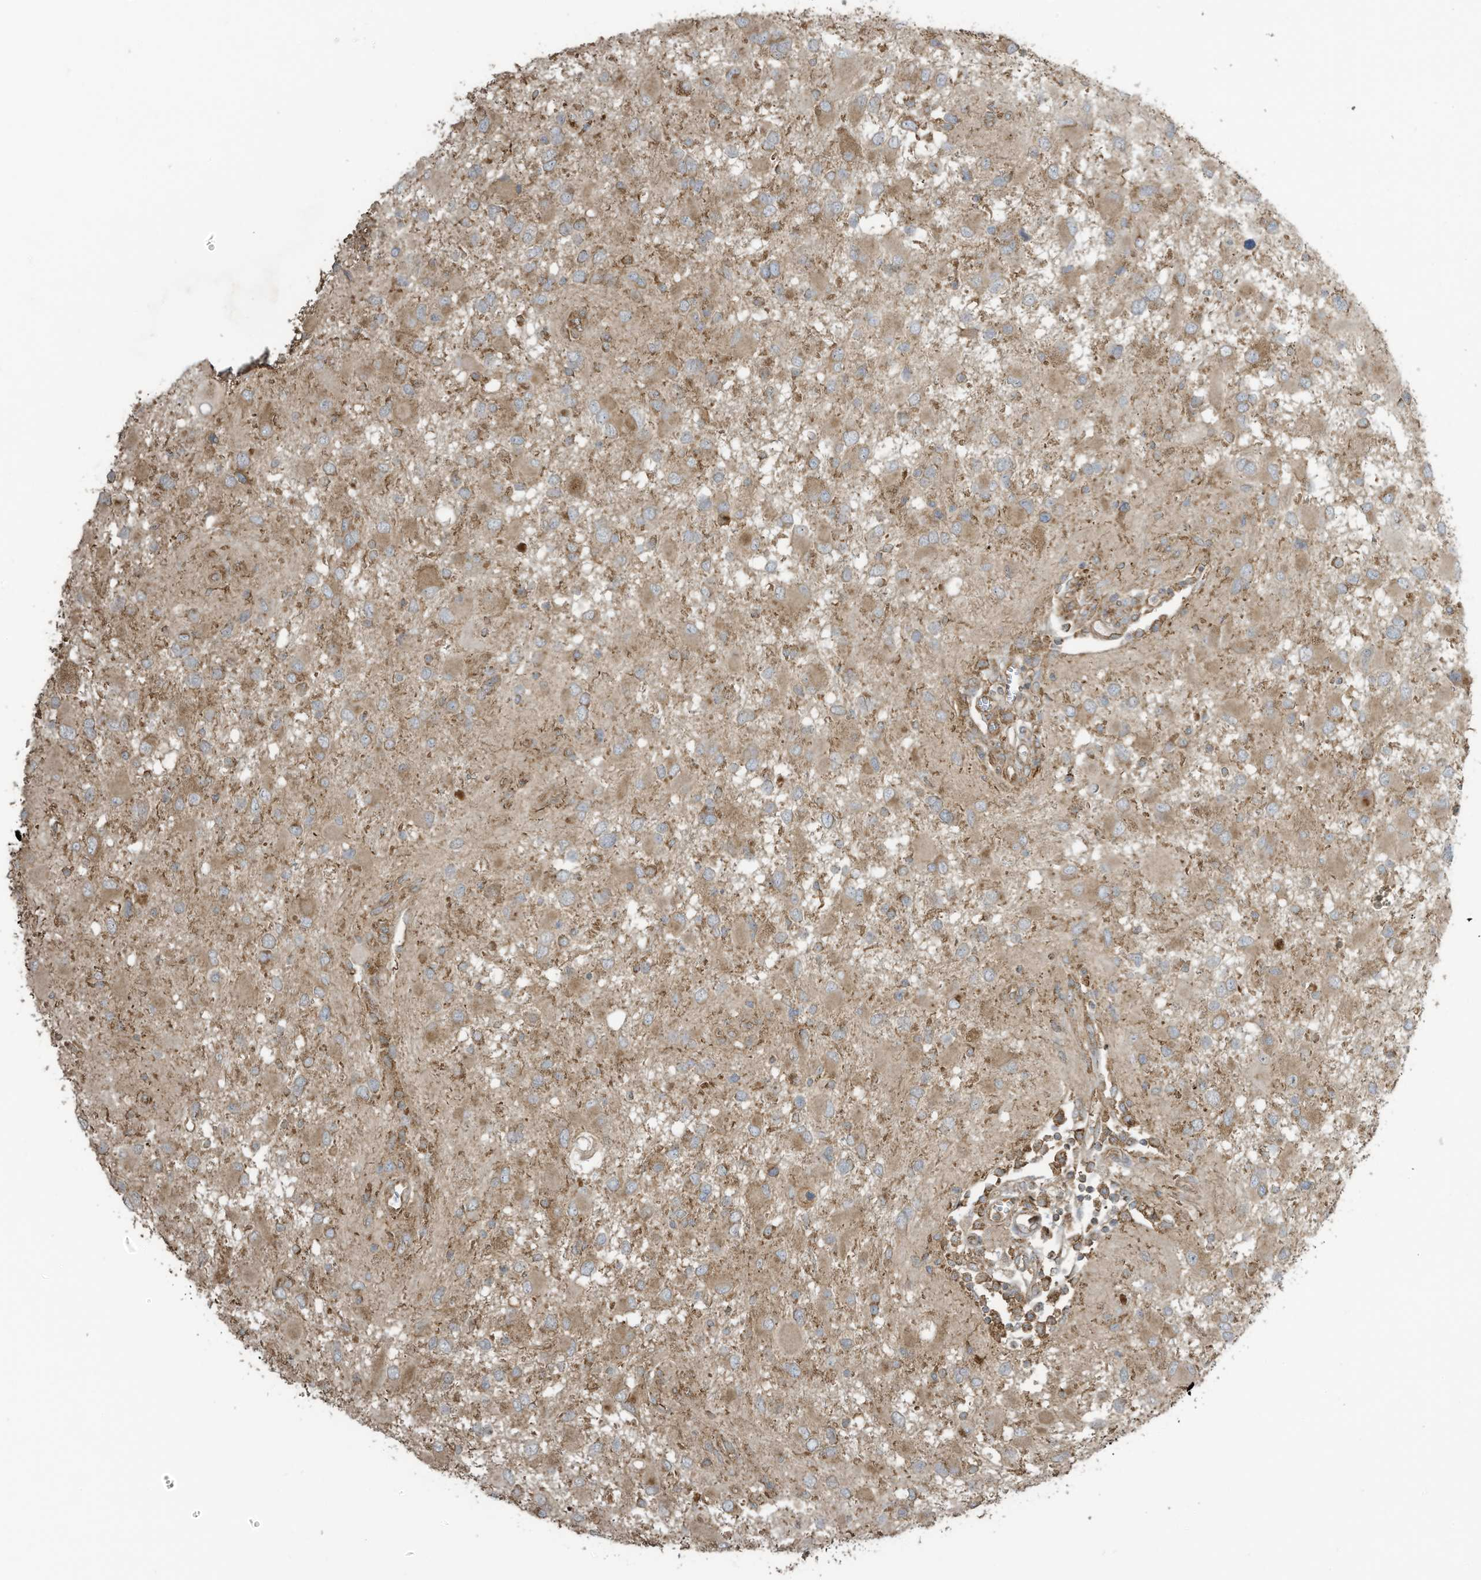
{"staining": {"intensity": "moderate", "quantity": "<25%", "location": "cytoplasmic/membranous"}, "tissue": "glioma", "cell_type": "Tumor cells", "image_type": "cancer", "snomed": [{"axis": "morphology", "description": "Glioma, malignant, High grade"}, {"axis": "topography", "description": "Brain"}], "caption": "An image of human glioma stained for a protein reveals moderate cytoplasmic/membranous brown staining in tumor cells. The staining was performed using DAB to visualize the protein expression in brown, while the nuclei were stained in blue with hematoxylin (Magnification: 20x).", "gene": "CGAS", "patient": {"sex": "male", "age": 53}}